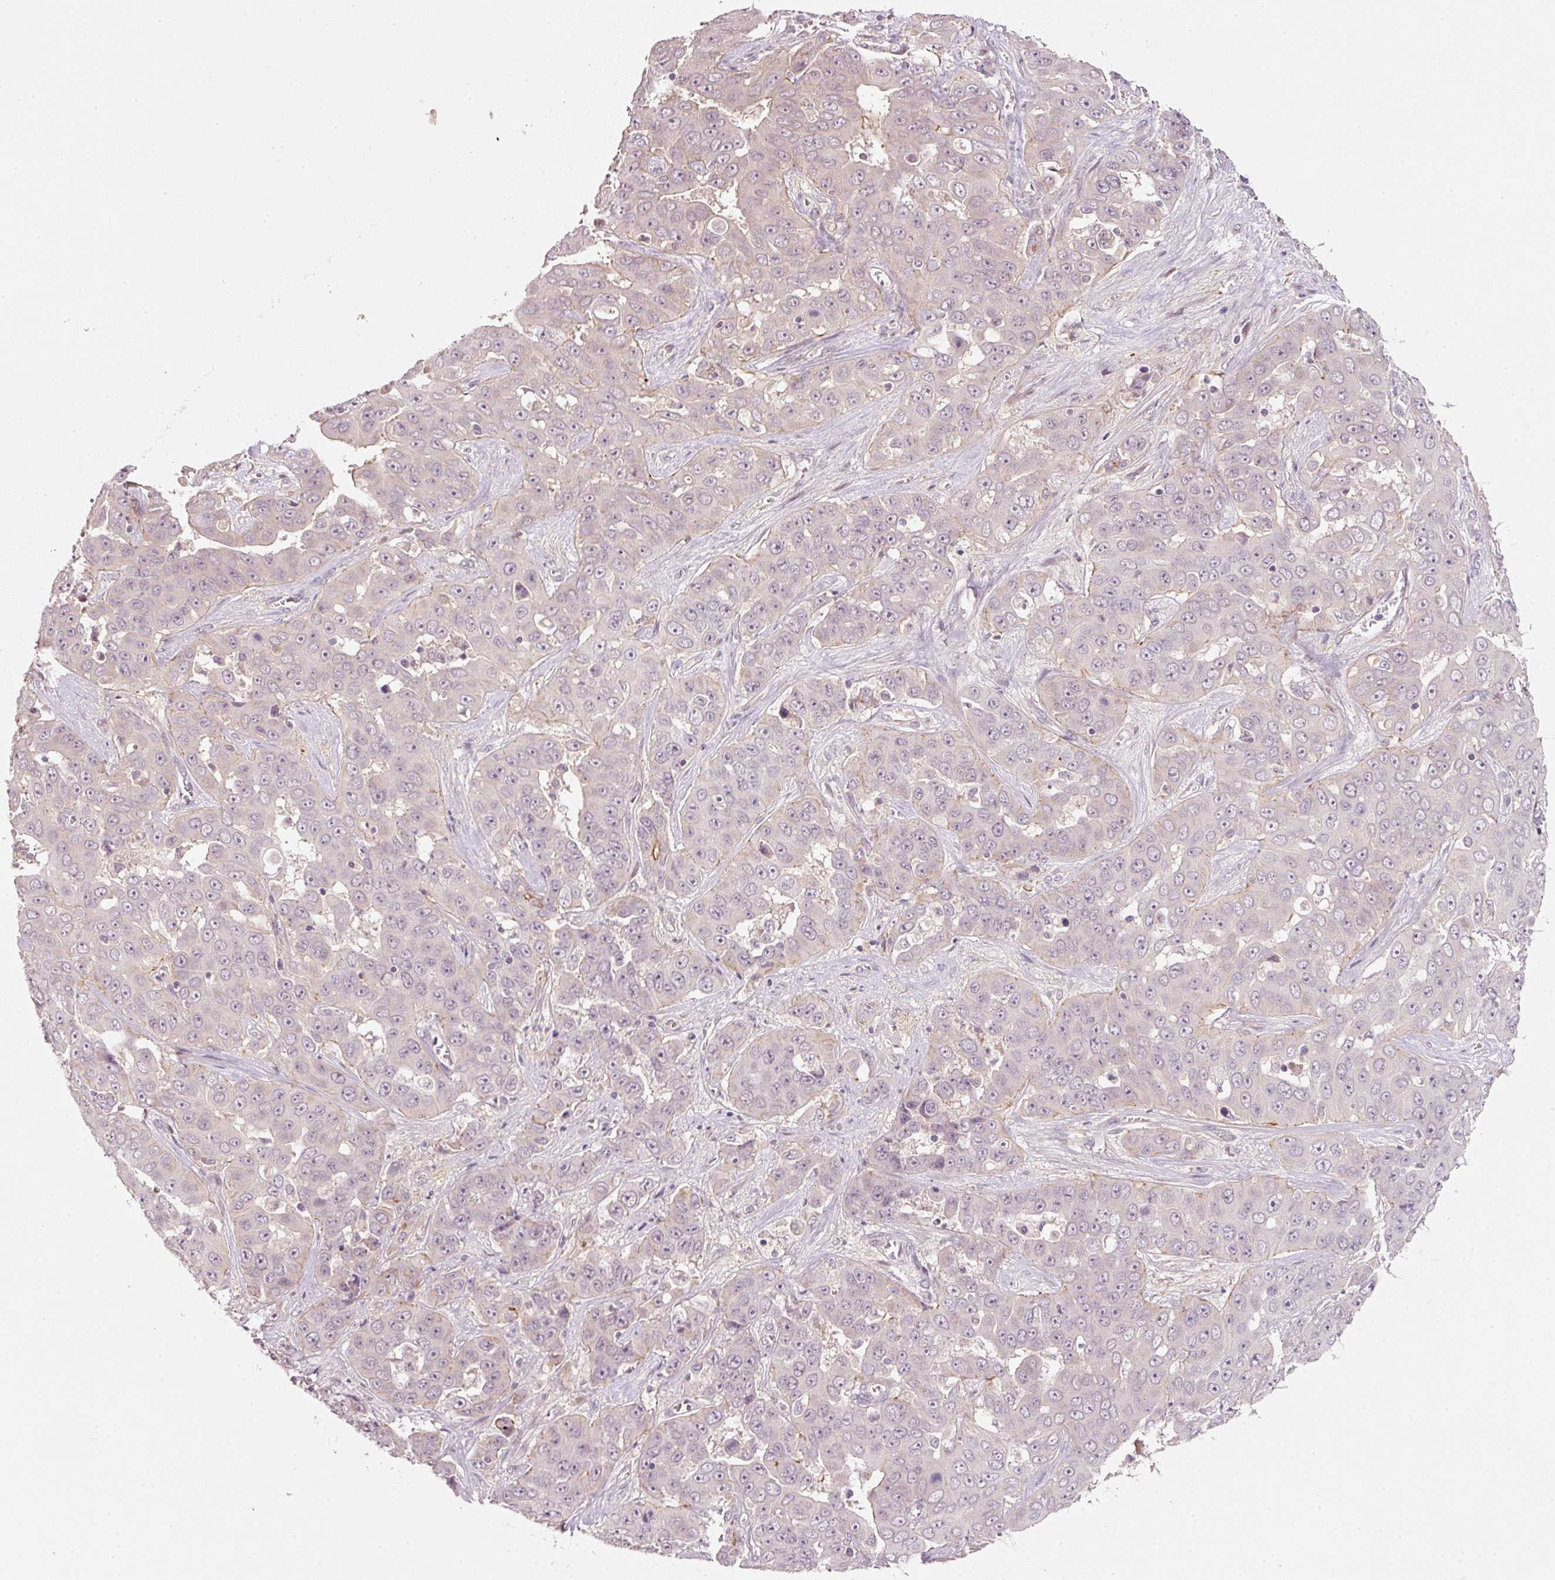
{"staining": {"intensity": "negative", "quantity": "none", "location": "none"}, "tissue": "liver cancer", "cell_type": "Tumor cells", "image_type": "cancer", "snomed": [{"axis": "morphology", "description": "Cholangiocarcinoma"}, {"axis": "topography", "description": "Liver"}], "caption": "Immunohistochemistry micrograph of neoplastic tissue: liver cancer (cholangiocarcinoma) stained with DAB demonstrates no significant protein expression in tumor cells.", "gene": "TIRAP", "patient": {"sex": "female", "age": 52}}